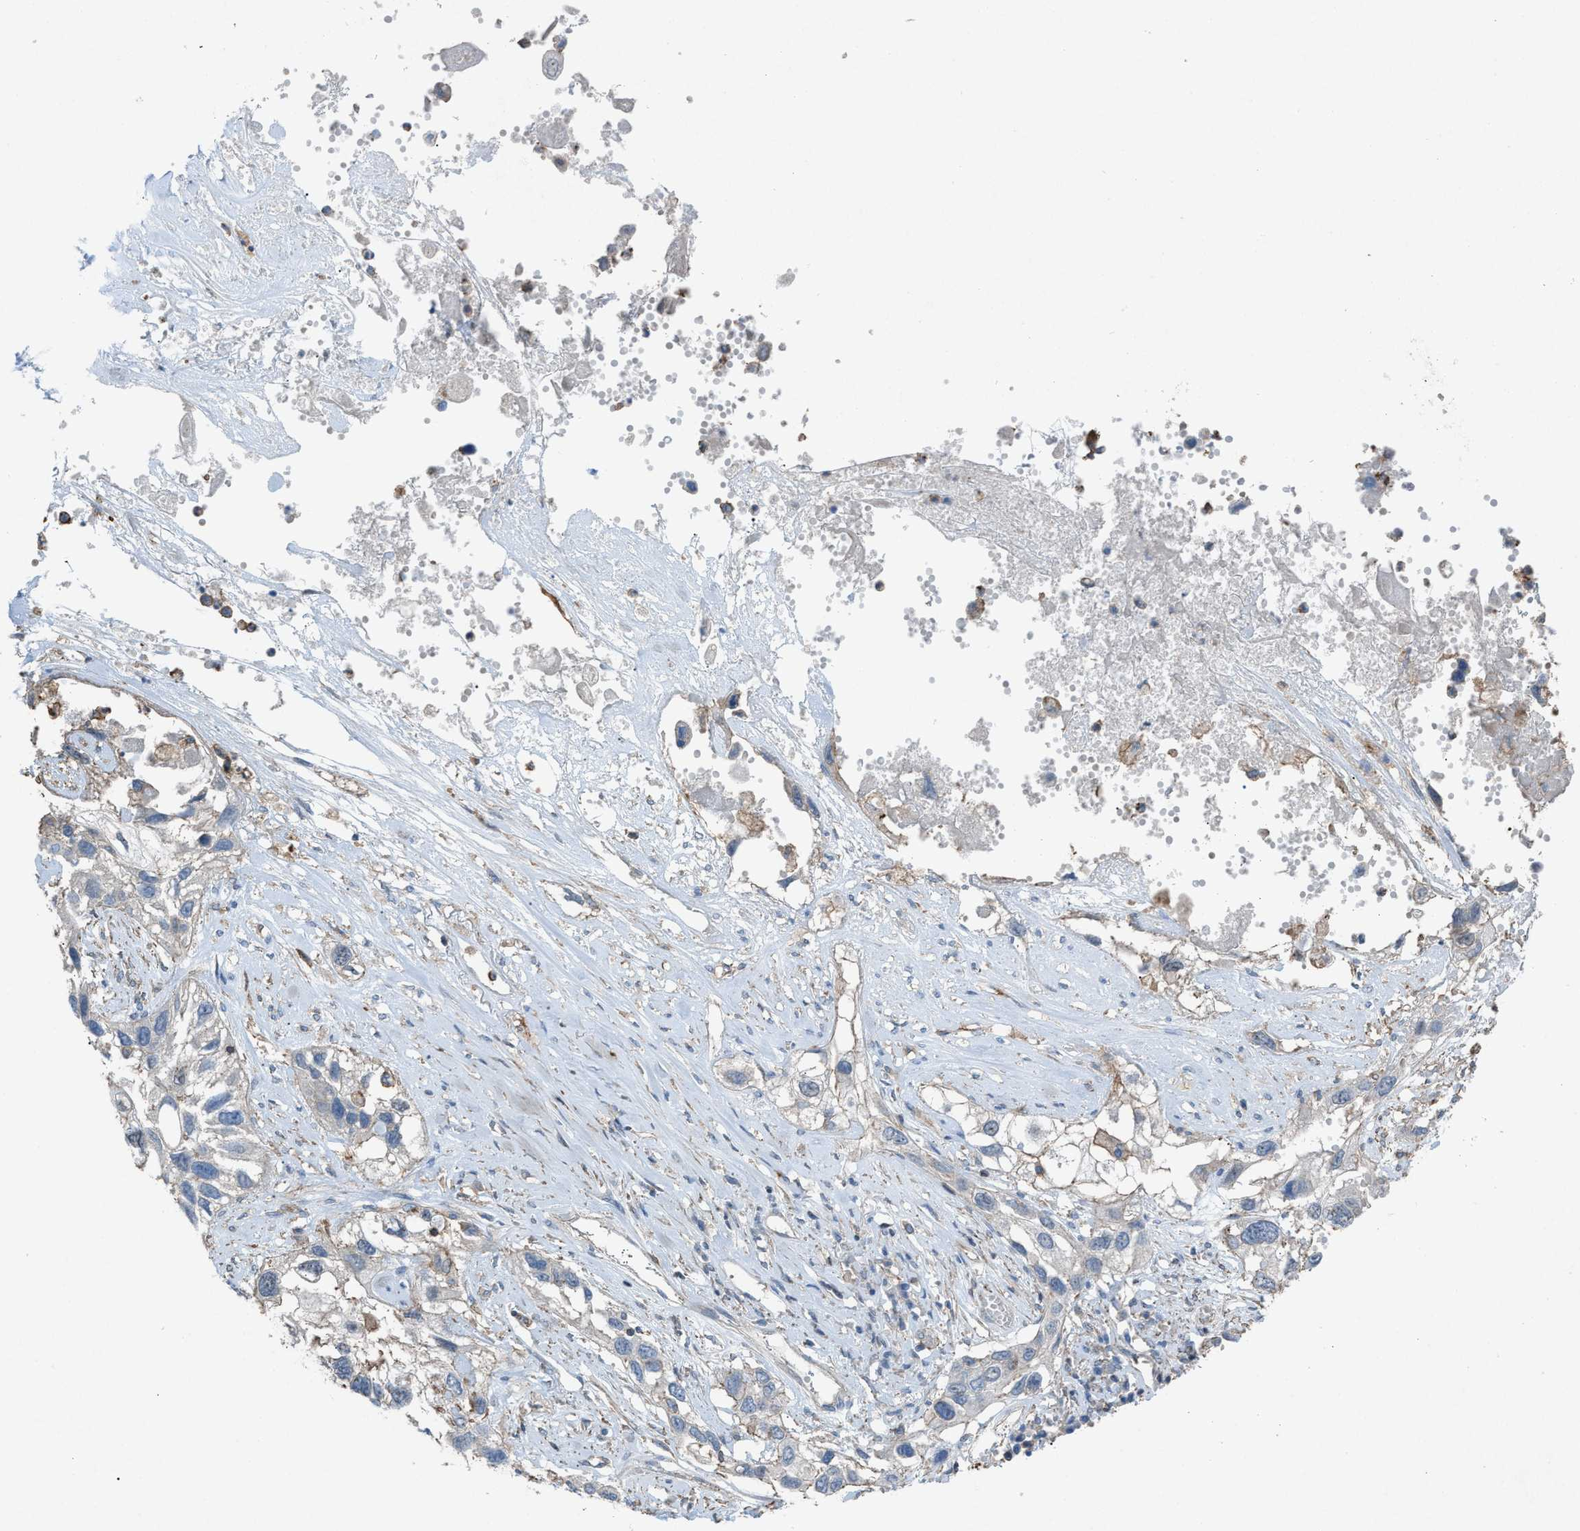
{"staining": {"intensity": "negative", "quantity": "none", "location": "none"}, "tissue": "lung cancer", "cell_type": "Tumor cells", "image_type": "cancer", "snomed": [{"axis": "morphology", "description": "Squamous cell carcinoma, NOS"}, {"axis": "topography", "description": "Lung"}], "caption": "Immunohistochemical staining of lung squamous cell carcinoma reveals no significant positivity in tumor cells.", "gene": "NCK2", "patient": {"sex": "male", "age": 71}}